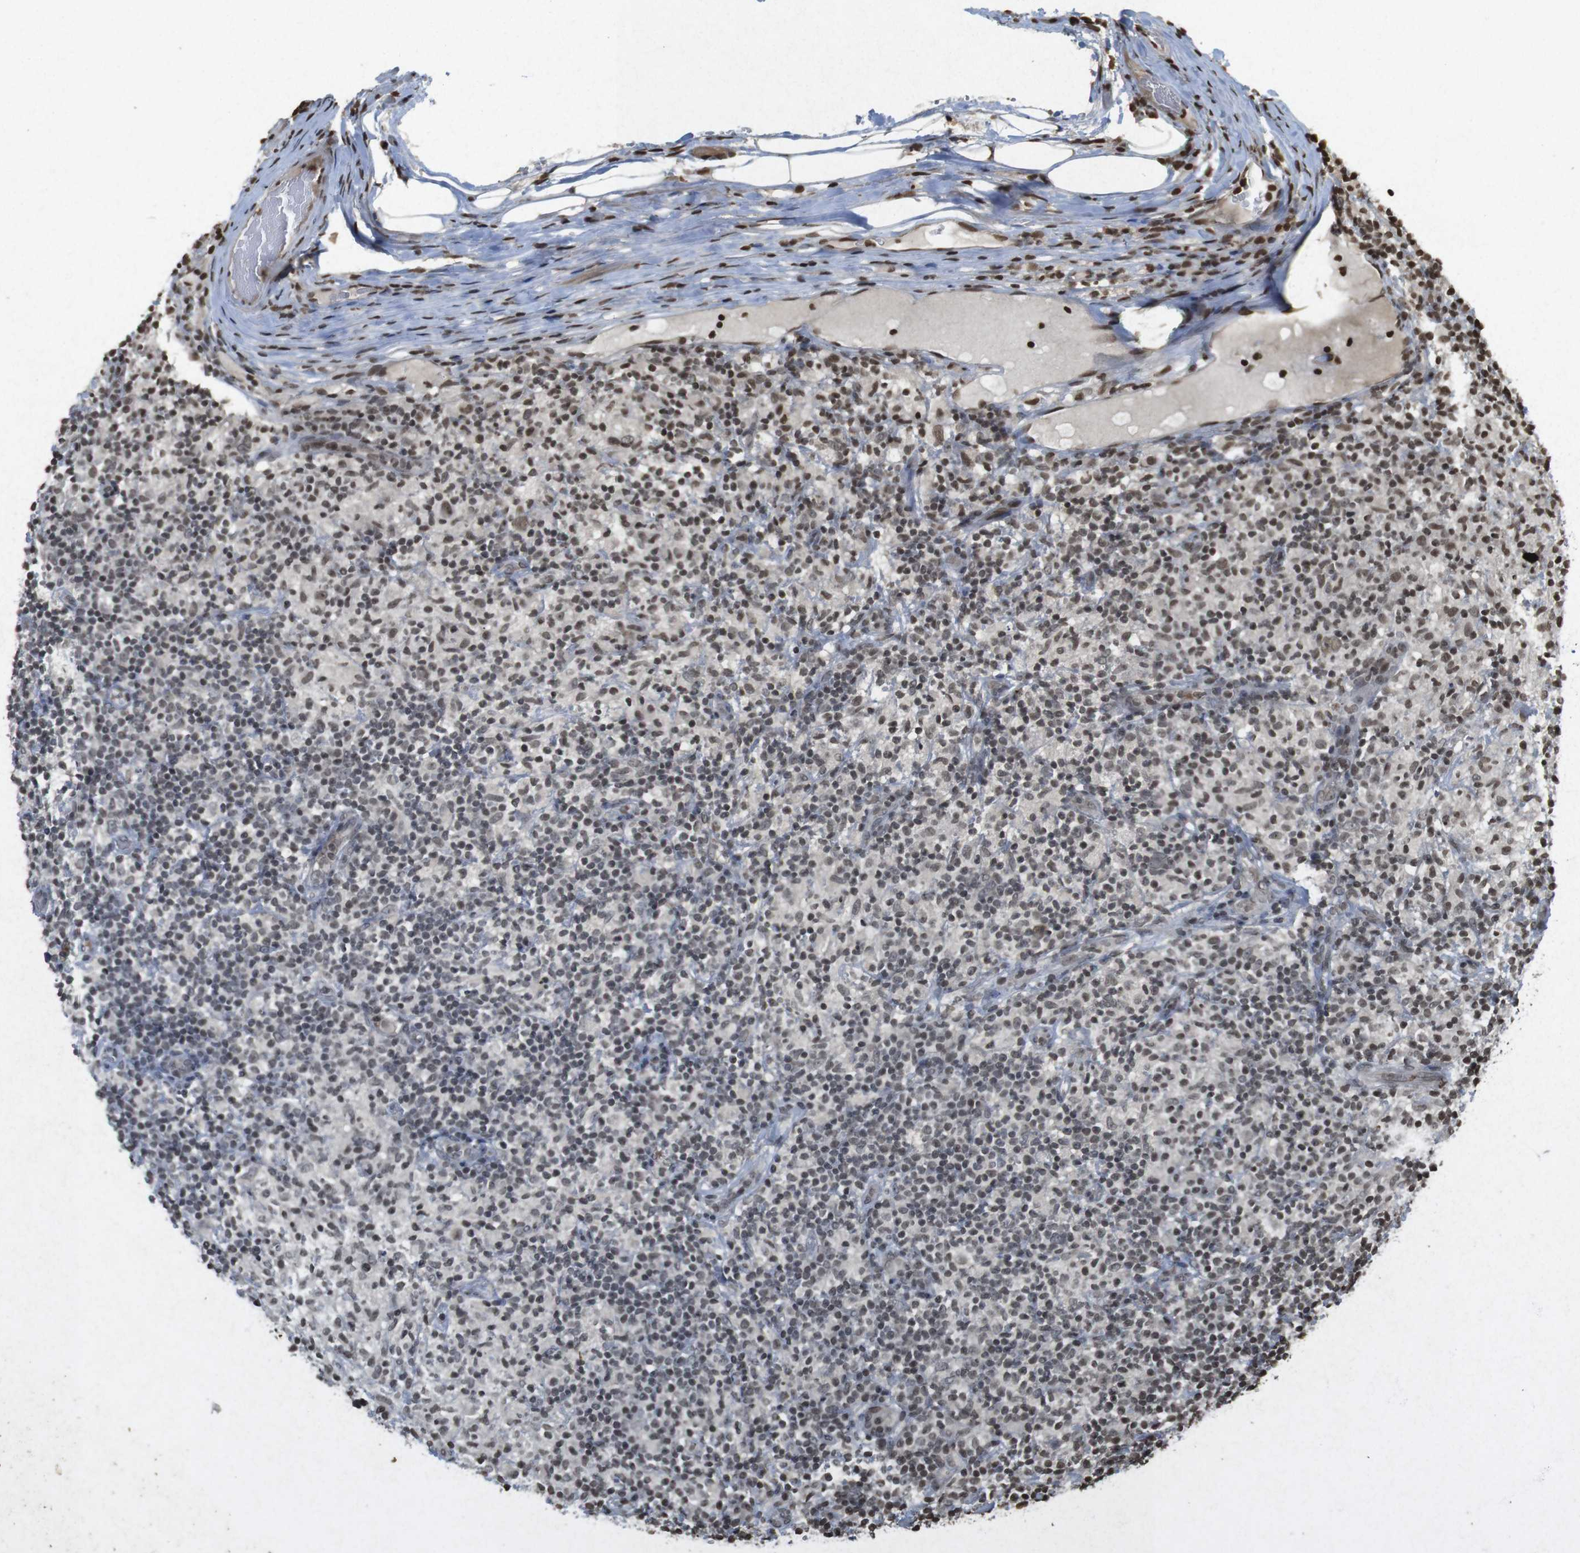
{"staining": {"intensity": "weak", "quantity": "25%-75%", "location": "nuclear"}, "tissue": "lymphoma", "cell_type": "Tumor cells", "image_type": "cancer", "snomed": [{"axis": "morphology", "description": "Hodgkin's disease, NOS"}, {"axis": "topography", "description": "Lymph node"}], "caption": "The photomicrograph displays a brown stain indicating the presence of a protein in the nuclear of tumor cells in lymphoma.", "gene": "FOXA3", "patient": {"sex": "male", "age": 70}}